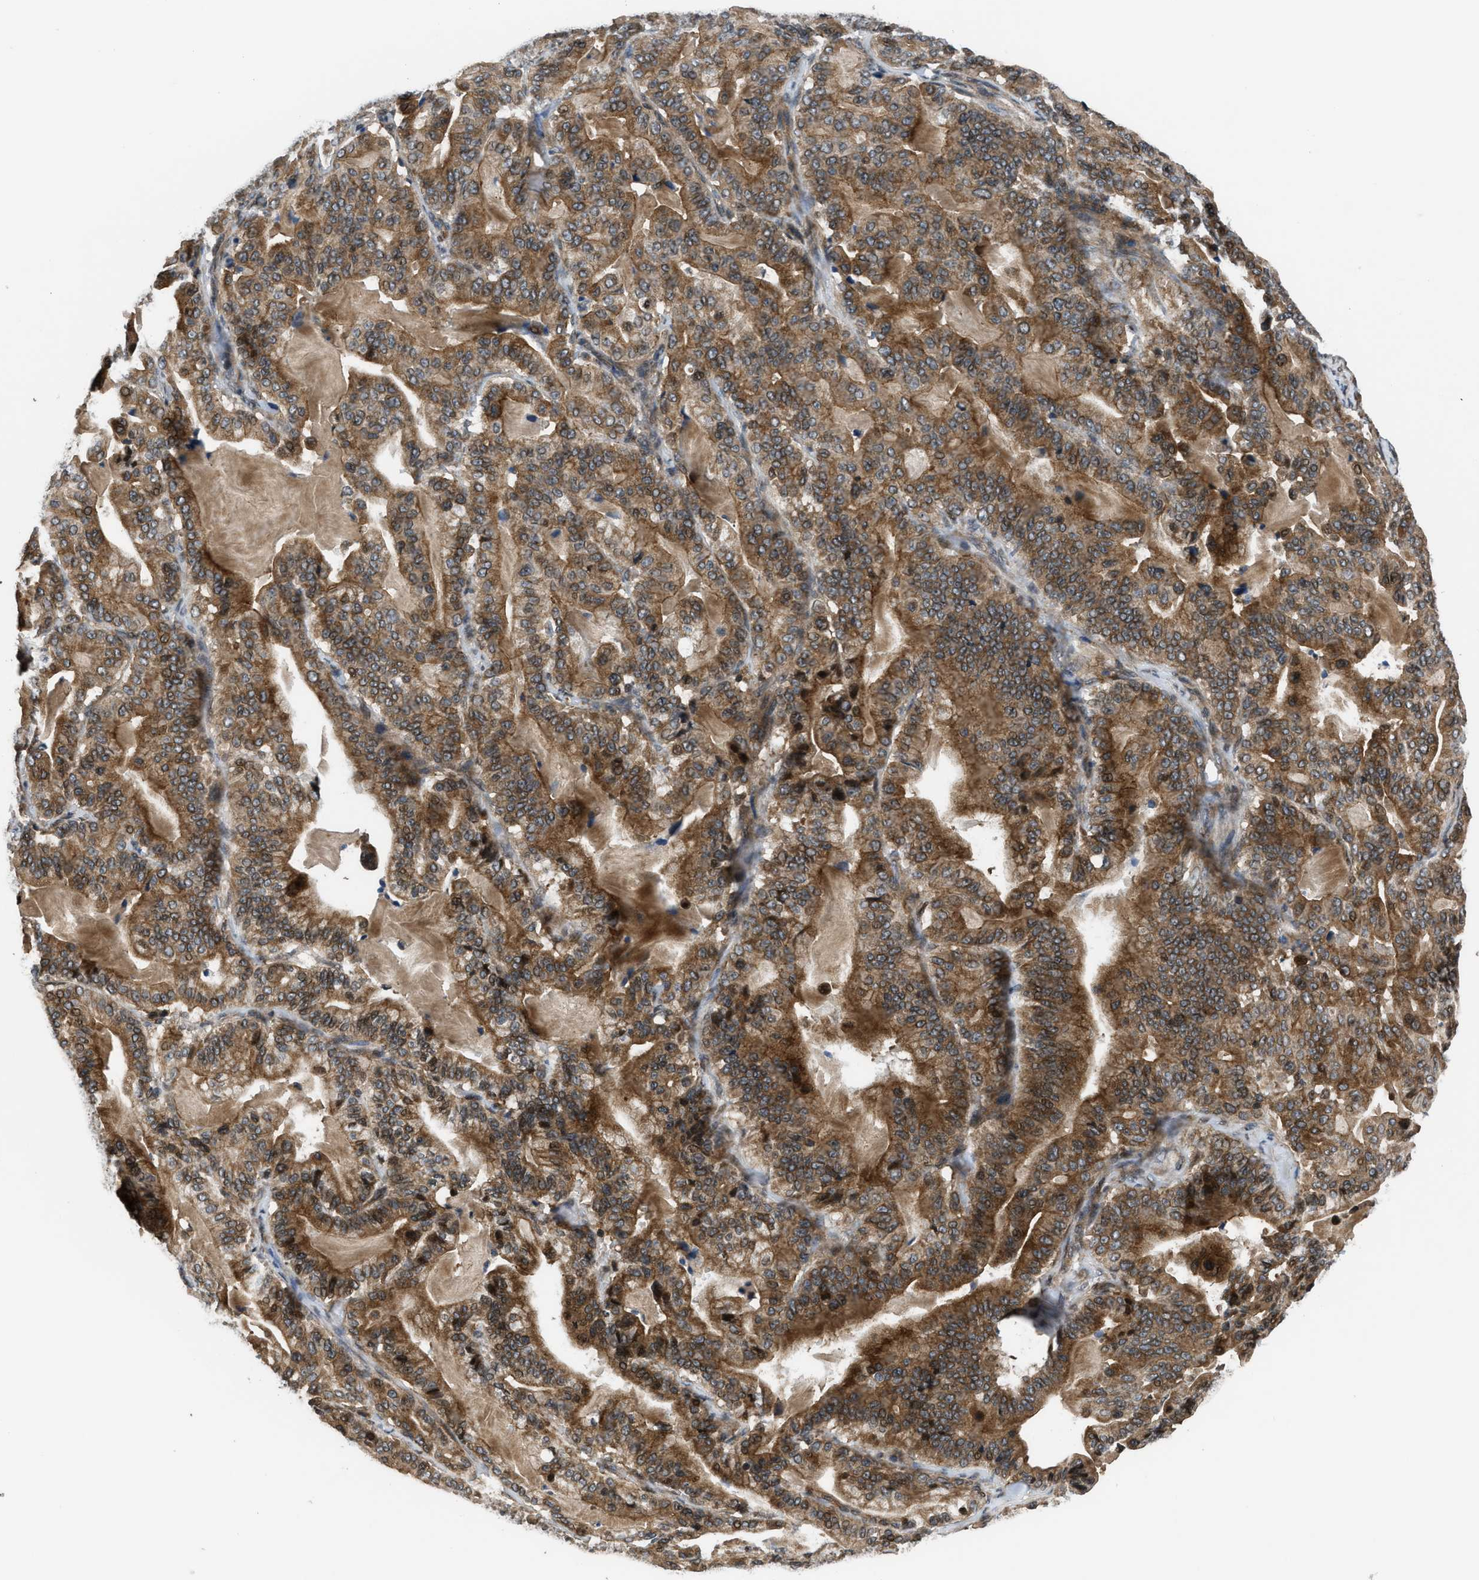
{"staining": {"intensity": "moderate", "quantity": ">75%", "location": "cytoplasmic/membranous,nuclear"}, "tissue": "pancreatic cancer", "cell_type": "Tumor cells", "image_type": "cancer", "snomed": [{"axis": "morphology", "description": "Adenocarcinoma, NOS"}, {"axis": "topography", "description": "Pancreas"}], "caption": "The photomicrograph demonstrates a brown stain indicating the presence of a protein in the cytoplasmic/membranous and nuclear of tumor cells in pancreatic adenocarcinoma. (DAB = brown stain, brightfield microscopy at high magnification).", "gene": "CTBS", "patient": {"sex": "male", "age": 63}}